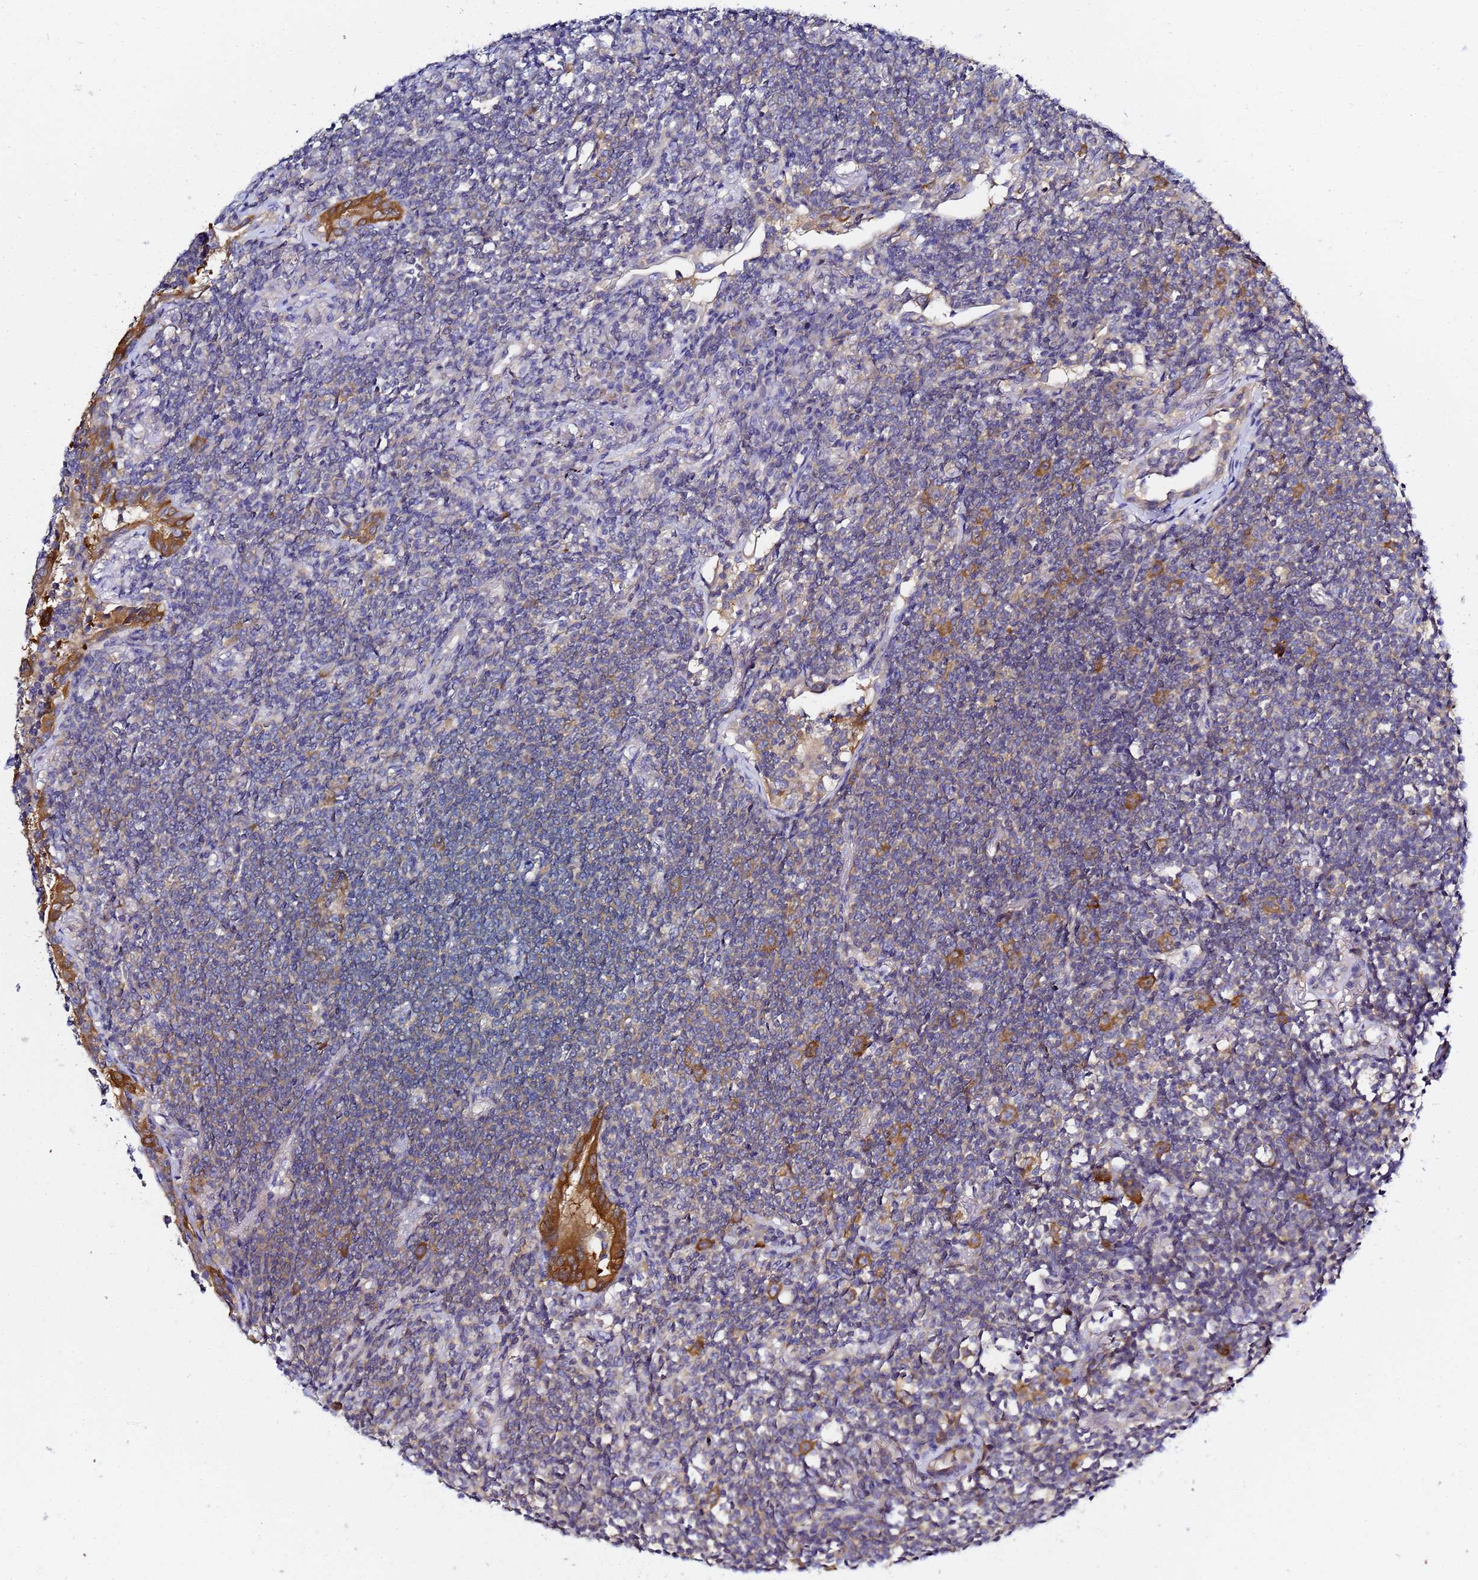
{"staining": {"intensity": "negative", "quantity": "none", "location": "none"}, "tissue": "lymphoma", "cell_type": "Tumor cells", "image_type": "cancer", "snomed": [{"axis": "morphology", "description": "Malignant lymphoma, non-Hodgkin's type, Low grade"}, {"axis": "topography", "description": "Lung"}], "caption": "High power microscopy image of an immunohistochemistry micrograph of low-grade malignant lymphoma, non-Hodgkin's type, revealing no significant expression in tumor cells.", "gene": "LENG1", "patient": {"sex": "female", "age": 71}}